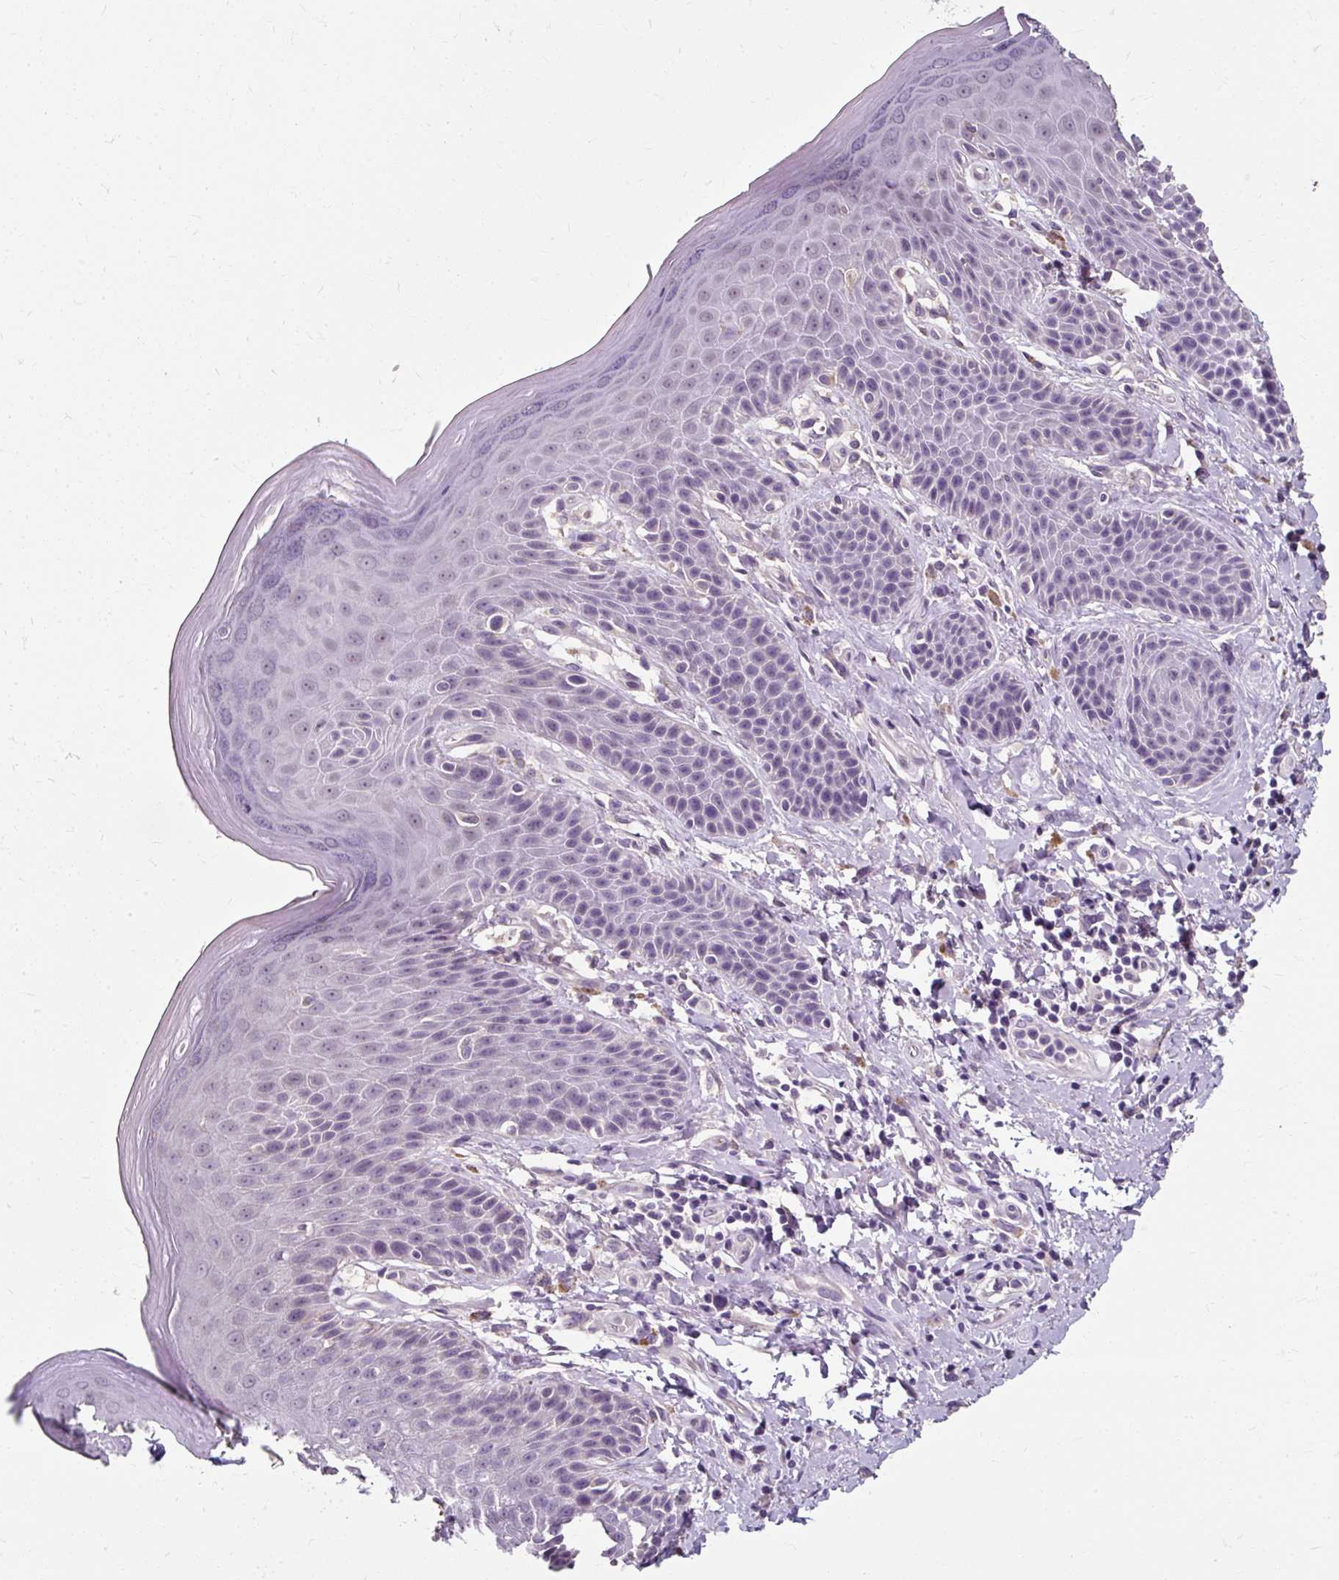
{"staining": {"intensity": "negative", "quantity": "none", "location": "none"}, "tissue": "skin", "cell_type": "Epidermal cells", "image_type": "normal", "snomed": [{"axis": "morphology", "description": "Normal tissue, NOS"}, {"axis": "topography", "description": "Peripheral nerve tissue"}], "caption": "The micrograph shows no staining of epidermal cells in normal skin.", "gene": "KLHL24", "patient": {"sex": "male", "age": 51}}